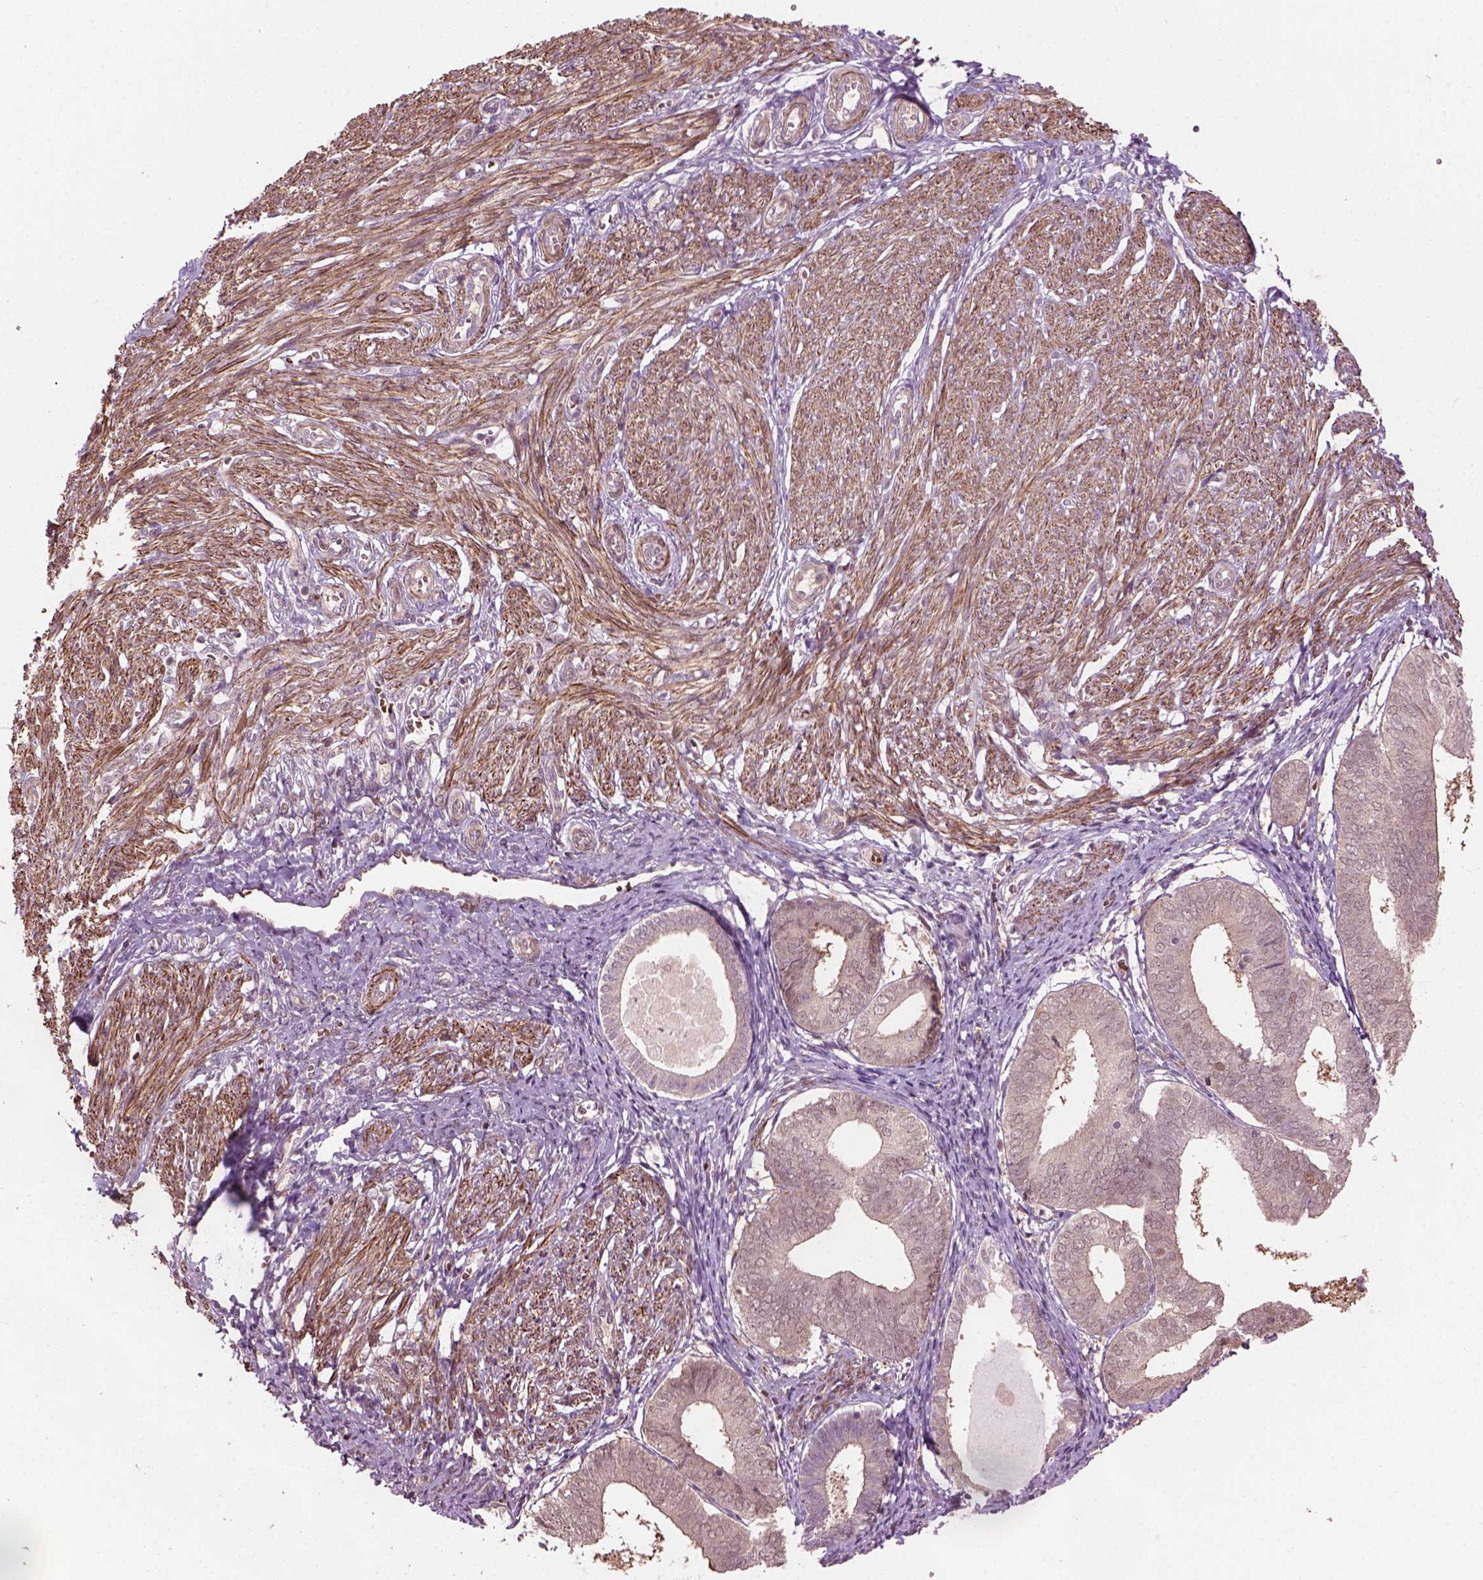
{"staining": {"intensity": "weak", "quantity": "25%-75%", "location": "cytoplasmic/membranous,nuclear"}, "tissue": "endometrium", "cell_type": "Cells in endometrial stroma", "image_type": "normal", "snomed": [{"axis": "morphology", "description": "Normal tissue, NOS"}, {"axis": "topography", "description": "Endometrium"}], "caption": "This is a photomicrograph of immunohistochemistry (IHC) staining of benign endometrium, which shows weak expression in the cytoplasmic/membranous,nuclear of cells in endometrial stroma.", "gene": "PSMD11", "patient": {"sex": "female", "age": 50}}